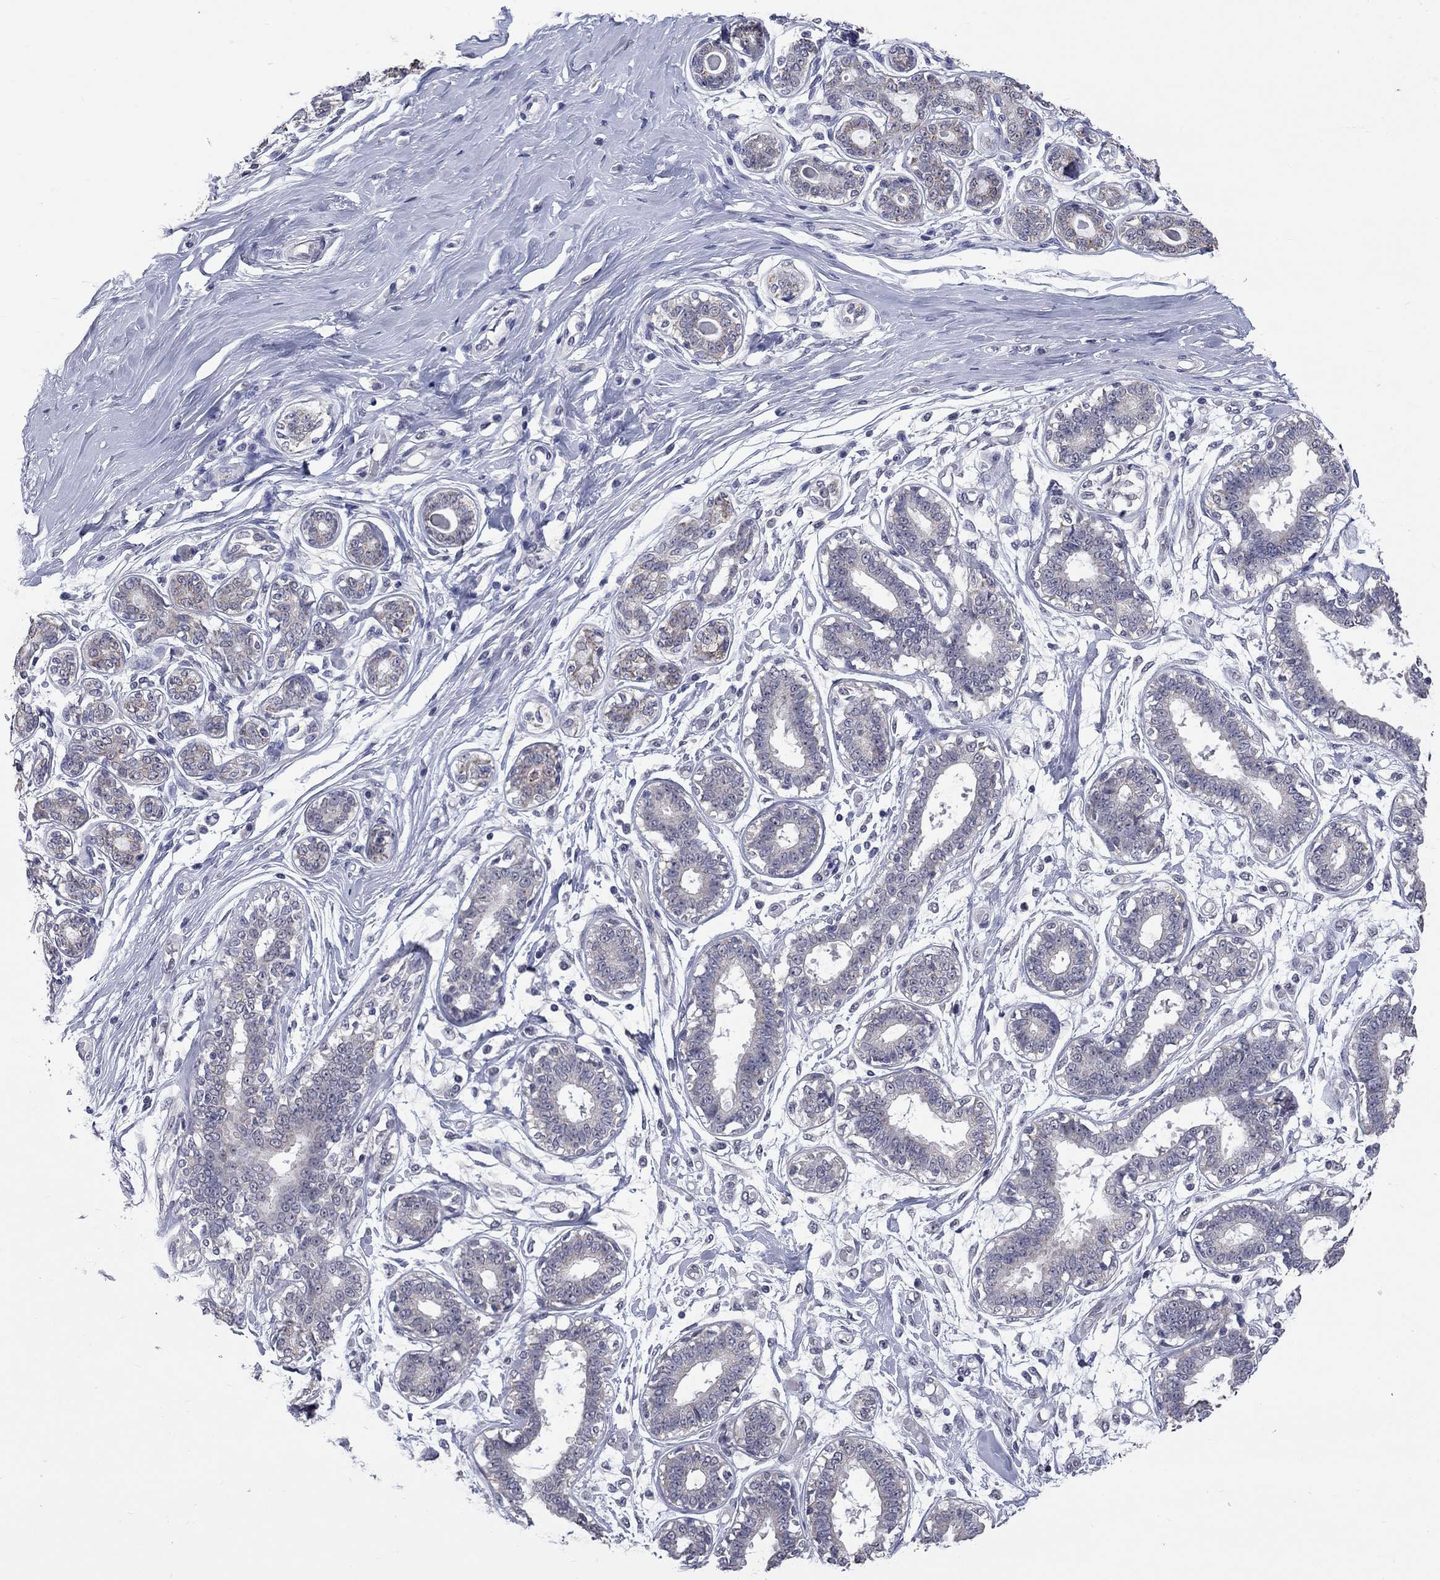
{"staining": {"intensity": "negative", "quantity": "none", "location": "none"}, "tissue": "breast", "cell_type": "Adipocytes", "image_type": "normal", "snomed": [{"axis": "morphology", "description": "Normal tissue, NOS"}, {"axis": "topography", "description": "Skin"}, {"axis": "topography", "description": "Breast"}], "caption": "A photomicrograph of human breast is negative for staining in adipocytes. The staining is performed using DAB brown chromogen with nuclei counter-stained in using hematoxylin.", "gene": "SHOC2", "patient": {"sex": "female", "age": 43}}